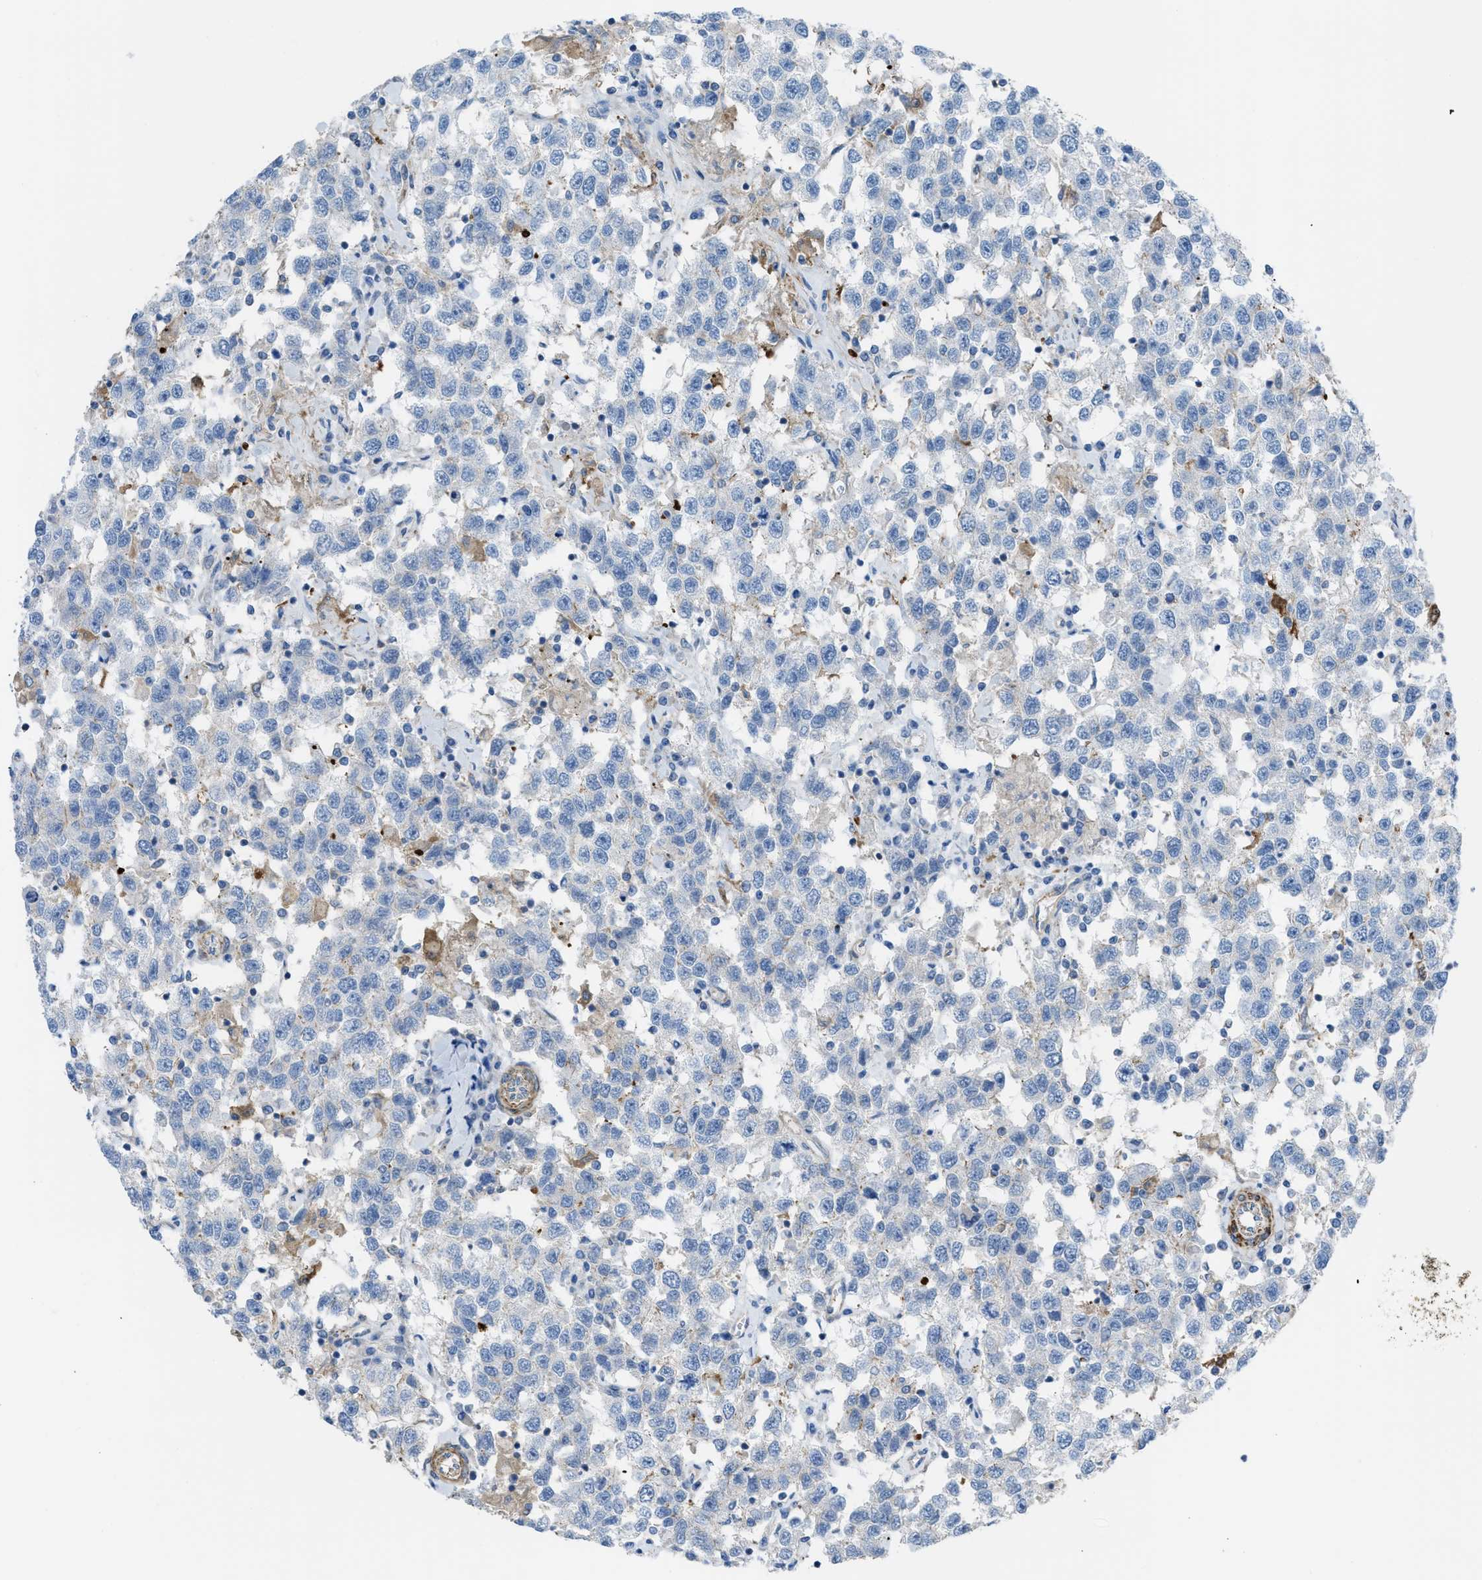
{"staining": {"intensity": "negative", "quantity": "none", "location": "none"}, "tissue": "testis cancer", "cell_type": "Tumor cells", "image_type": "cancer", "snomed": [{"axis": "morphology", "description": "Seminoma, NOS"}, {"axis": "topography", "description": "Testis"}], "caption": "This histopathology image is of testis seminoma stained with IHC to label a protein in brown with the nuclei are counter-stained blue. There is no positivity in tumor cells.", "gene": "KCNH7", "patient": {"sex": "male", "age": 41}}